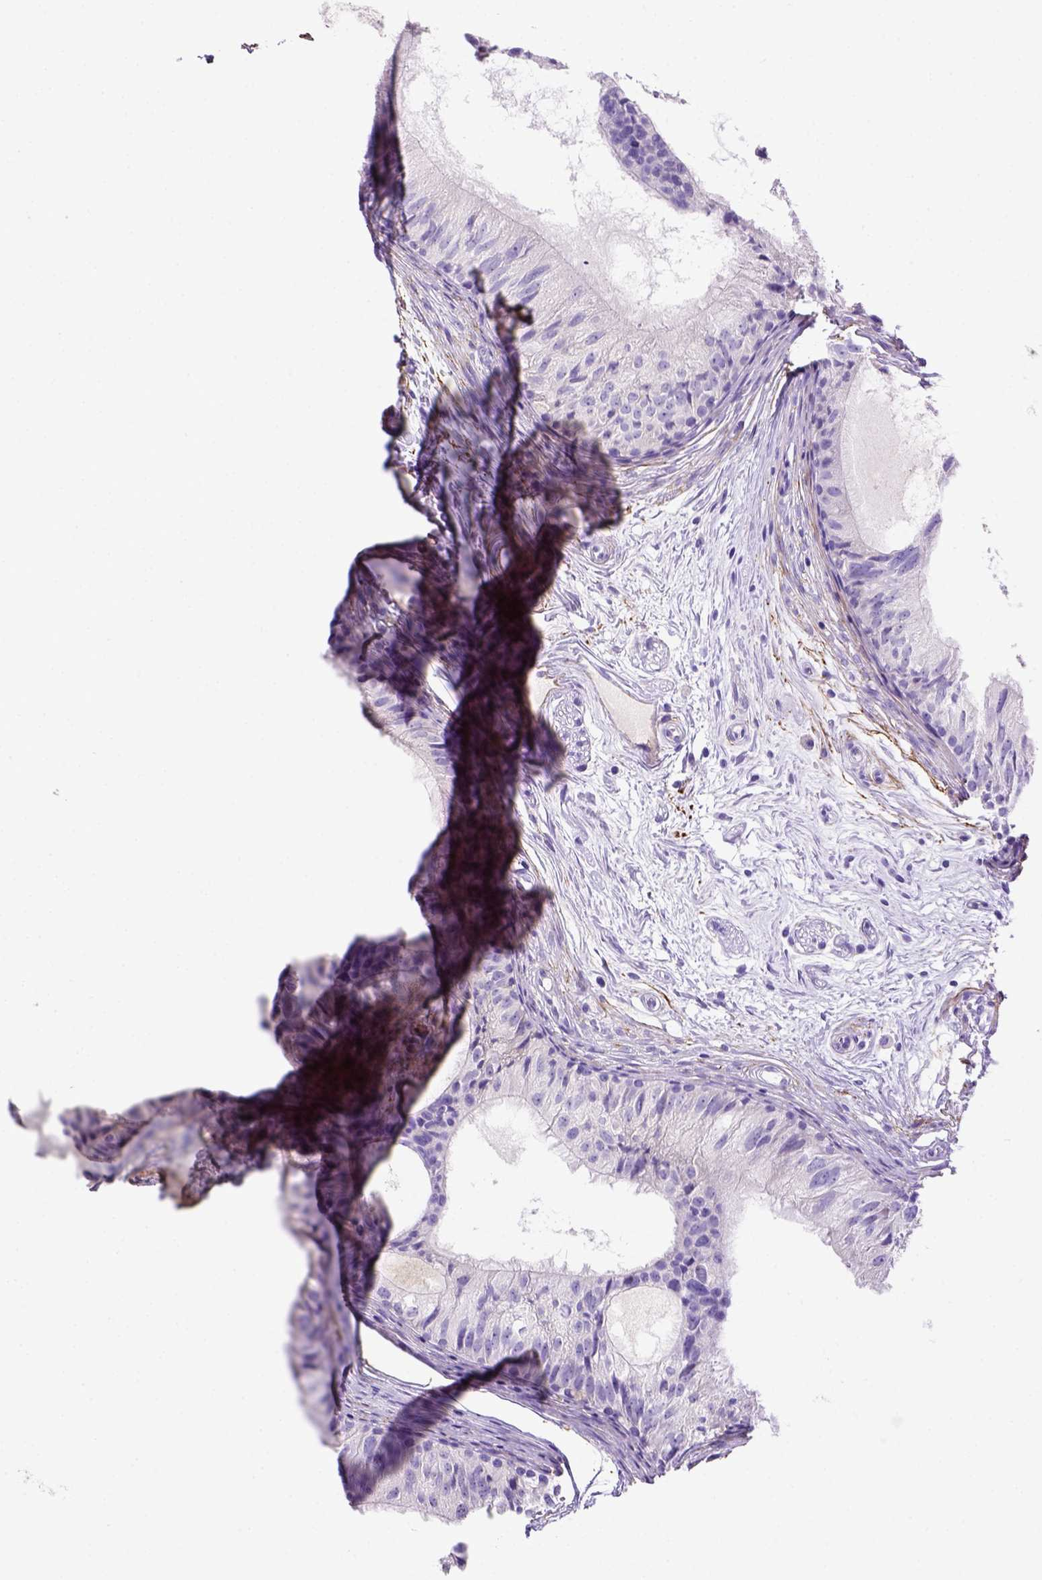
{"staining": {"intensity": "negative", "quantity": "none", "location": "none"}, "tissue": "epididymis", "cell_type": "Glandular cells", "image_type": "normal", "snomed": [{"axis": "morphology", "description": "Normal tissue, NOS"}, {"axis": "topography", "description": "Epididymis"}], "caption": "There is no significant staining in glandular cells of epididymis. Nuclei are stained in blue.", "gene": "SIRPD", "patient": {"sex": "male", "age": 25}}